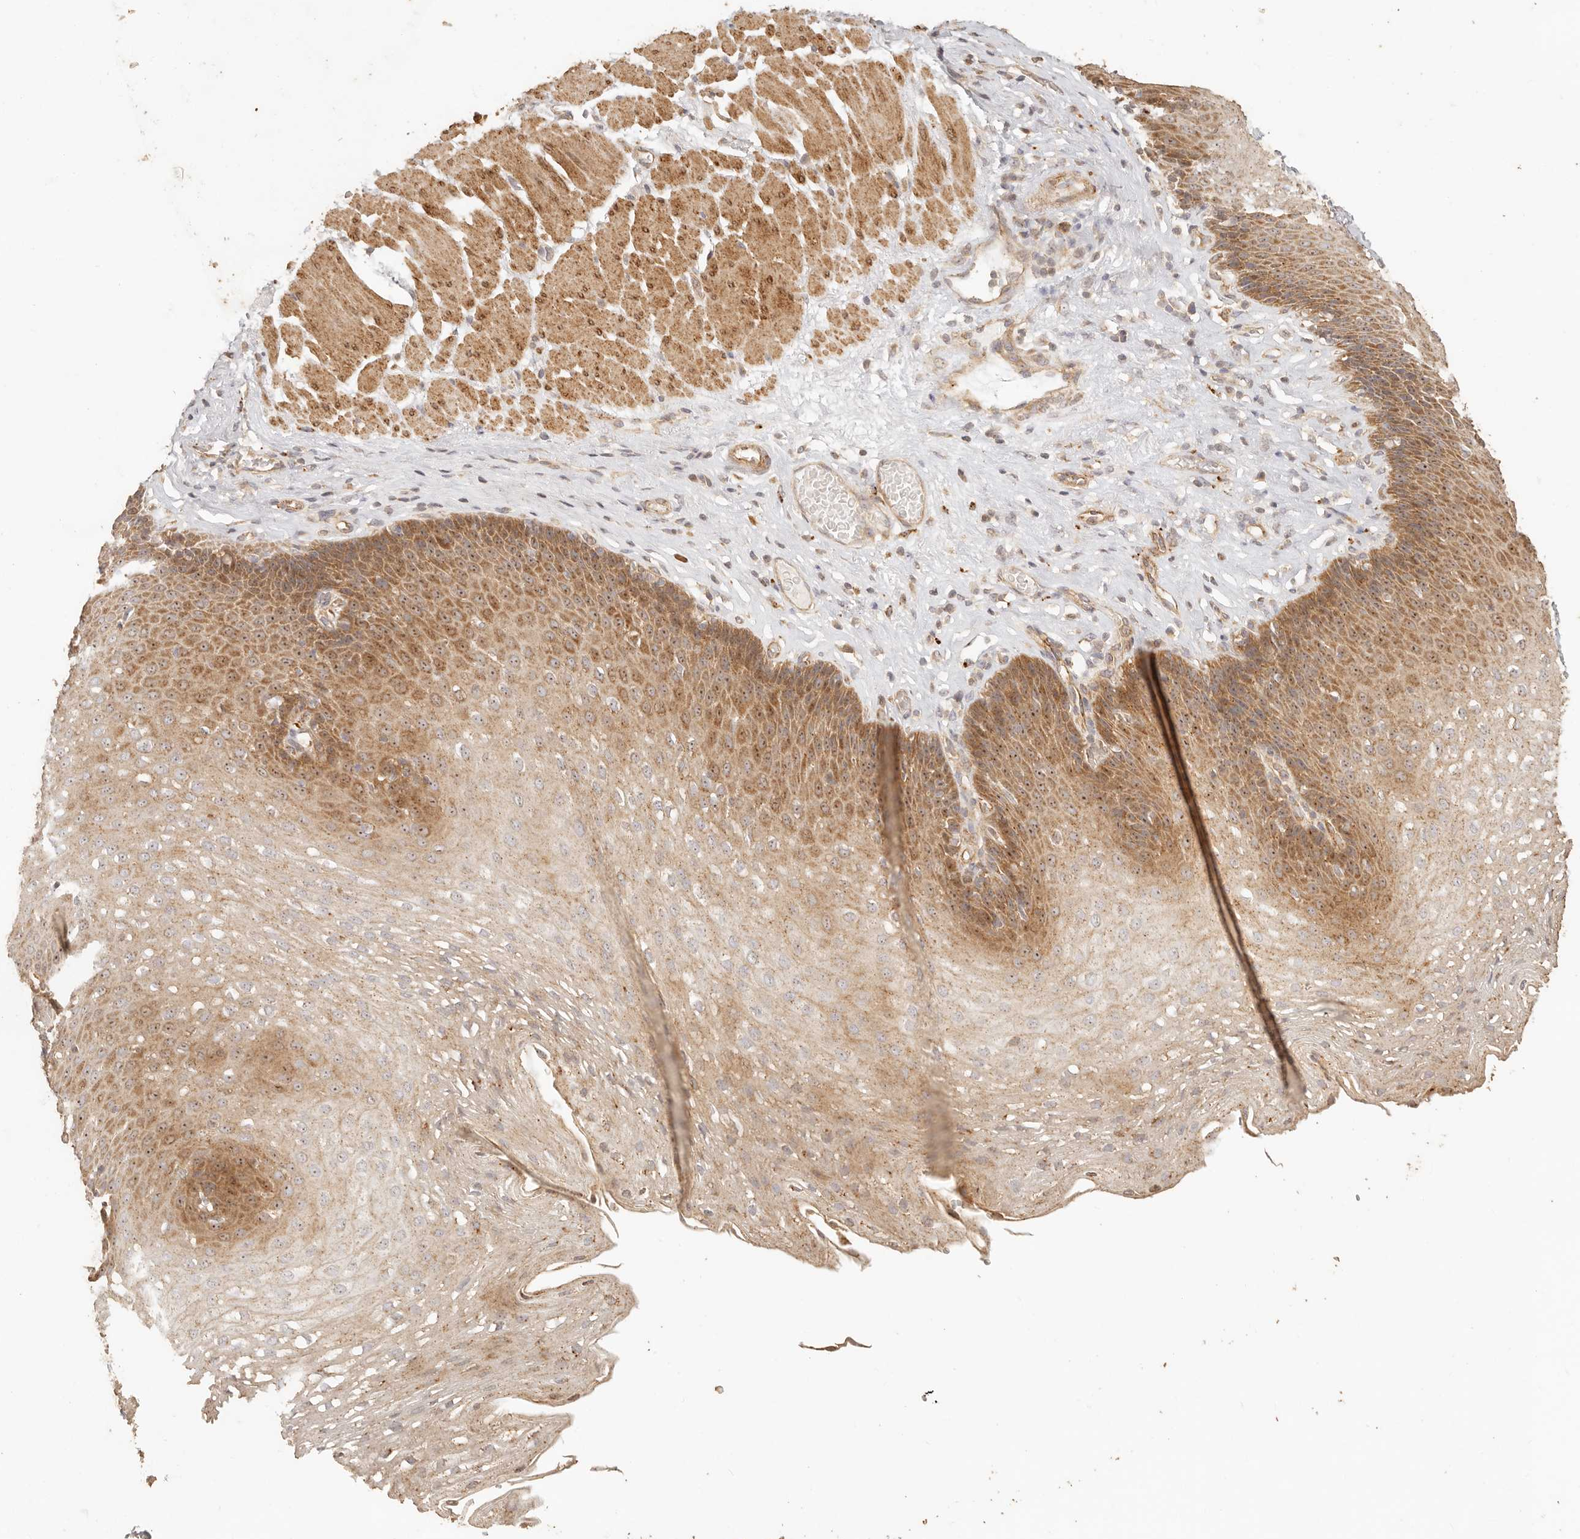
{"staining": {"intensity": "moderate", "quantity": "25%-75%", "location": "cytoplasmic/membranous,nuclear"}, "tissue": "esophagus", "cell_type": "Squamous epithelial cells", "image_type": "normal", "snomed": [{"axis": "morphology", "description": "Normal tissue, NOS"}, {"axis": "topography", "description": "Esophagus"}], "caption": "Immunohistochemistry image of unremarkable esophagus stained for a protein (brown), which reveals medium levels of moderate cytoplasmic/membranous,nuclear expression in approximately 25%-75% of squamous epithelial cells.", "gene": "PTPN22", "patient": {"sex": "female", "age": 66}}